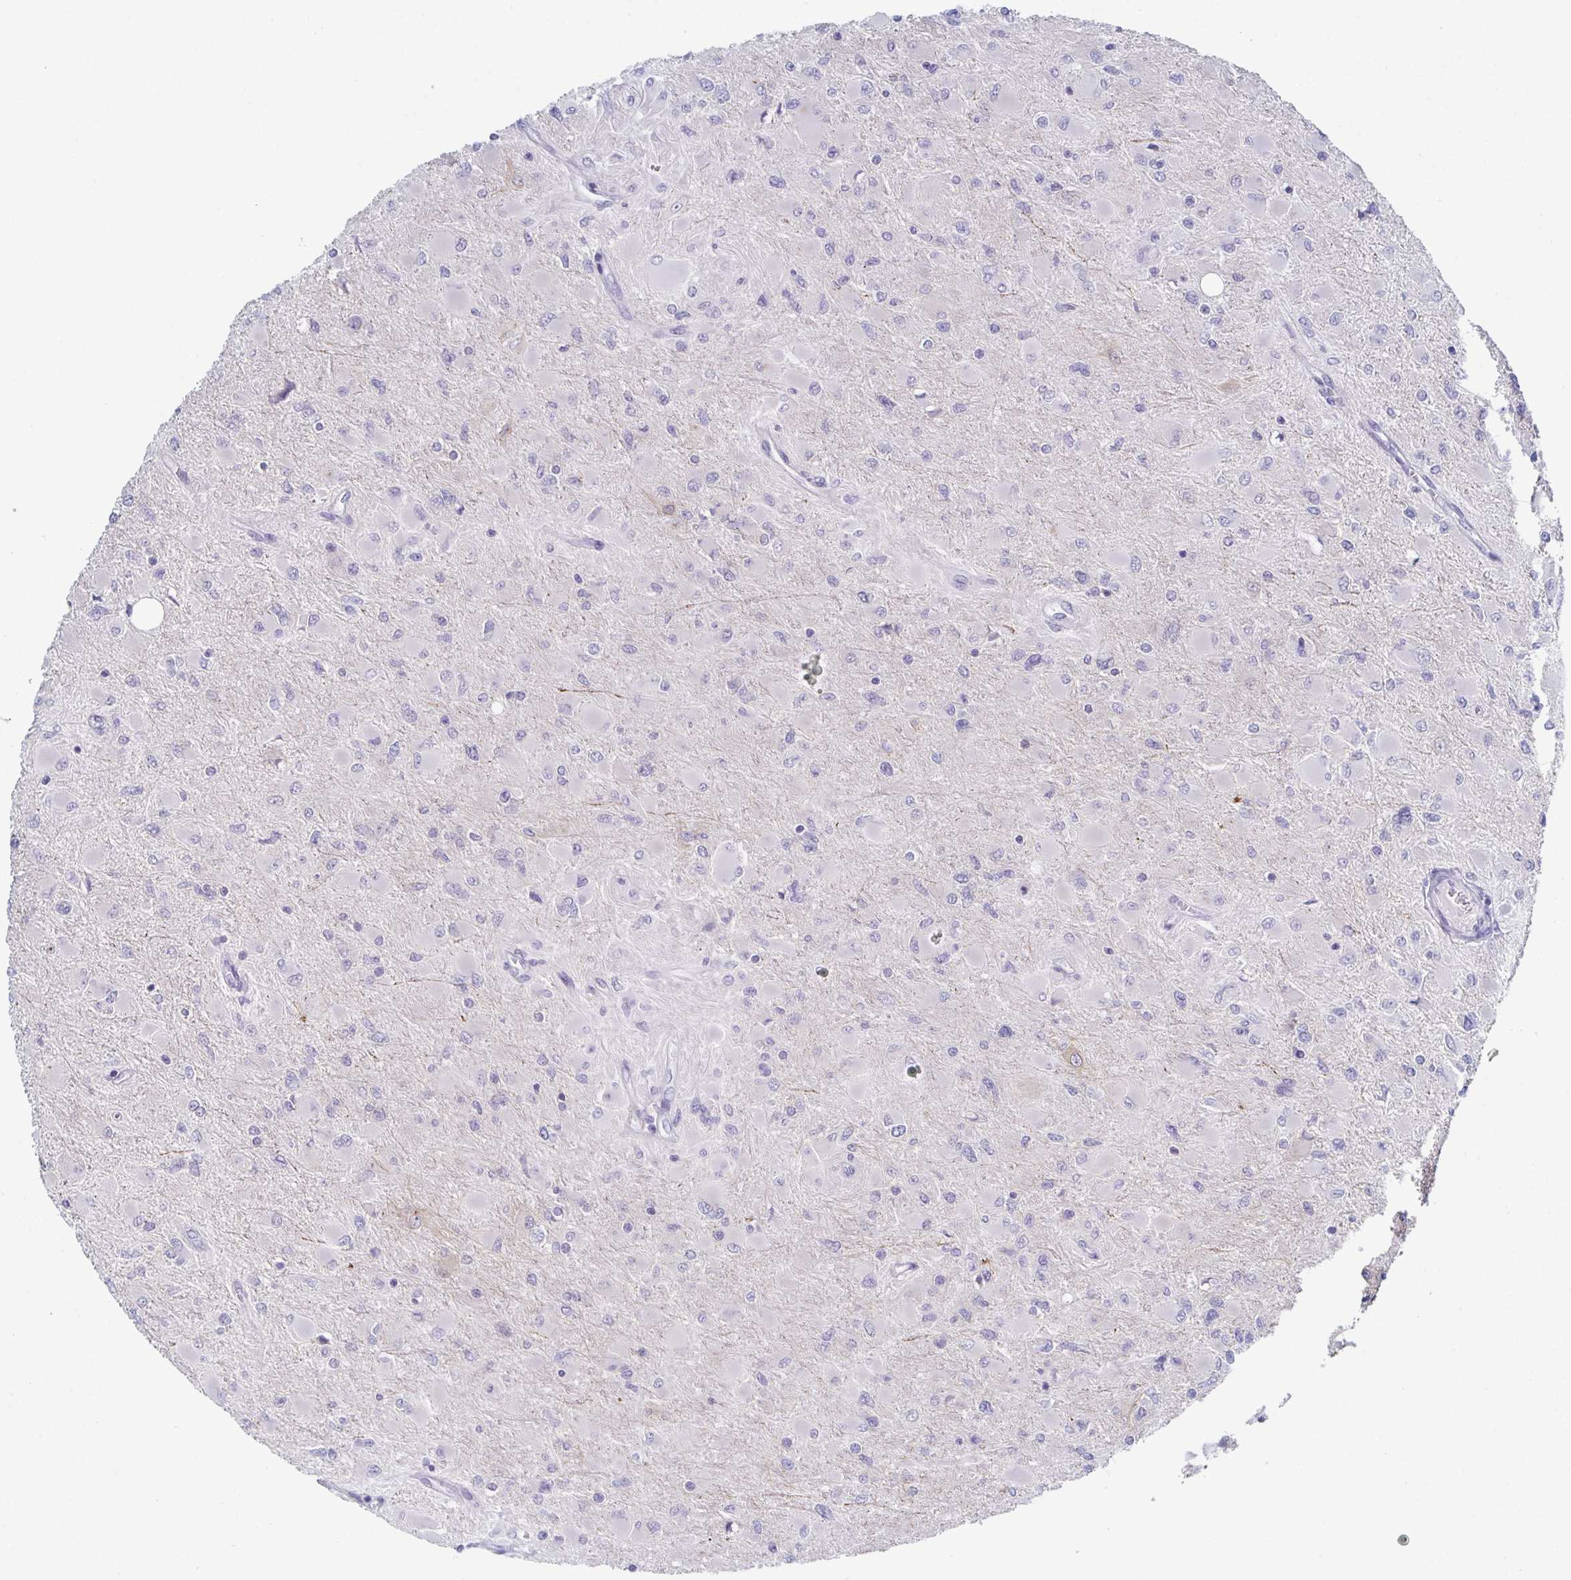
{"staining": {"intensity": "negative", "quantity": "none", "location": "none"}, "tissue": "glioma", "cell_type": "Tumor cells", "image_type": "cancer", "snomed": [{"axis": "morphology", "description": "Glioma, malignant, High grade"}, {"axis": "topography", "description": "Cerebral cortex"}], "caption": "The image shows no staining of tumor cells in malignant glioma (high-grade). (Stains: DAB (3,3'-diaminobenzidine) IHC with hematoxylin counter stain, Microscopy: brightfield microscopy at high magnification).", "gene": "ZFP64", "patient": {"sex": "female", "age": 36}}